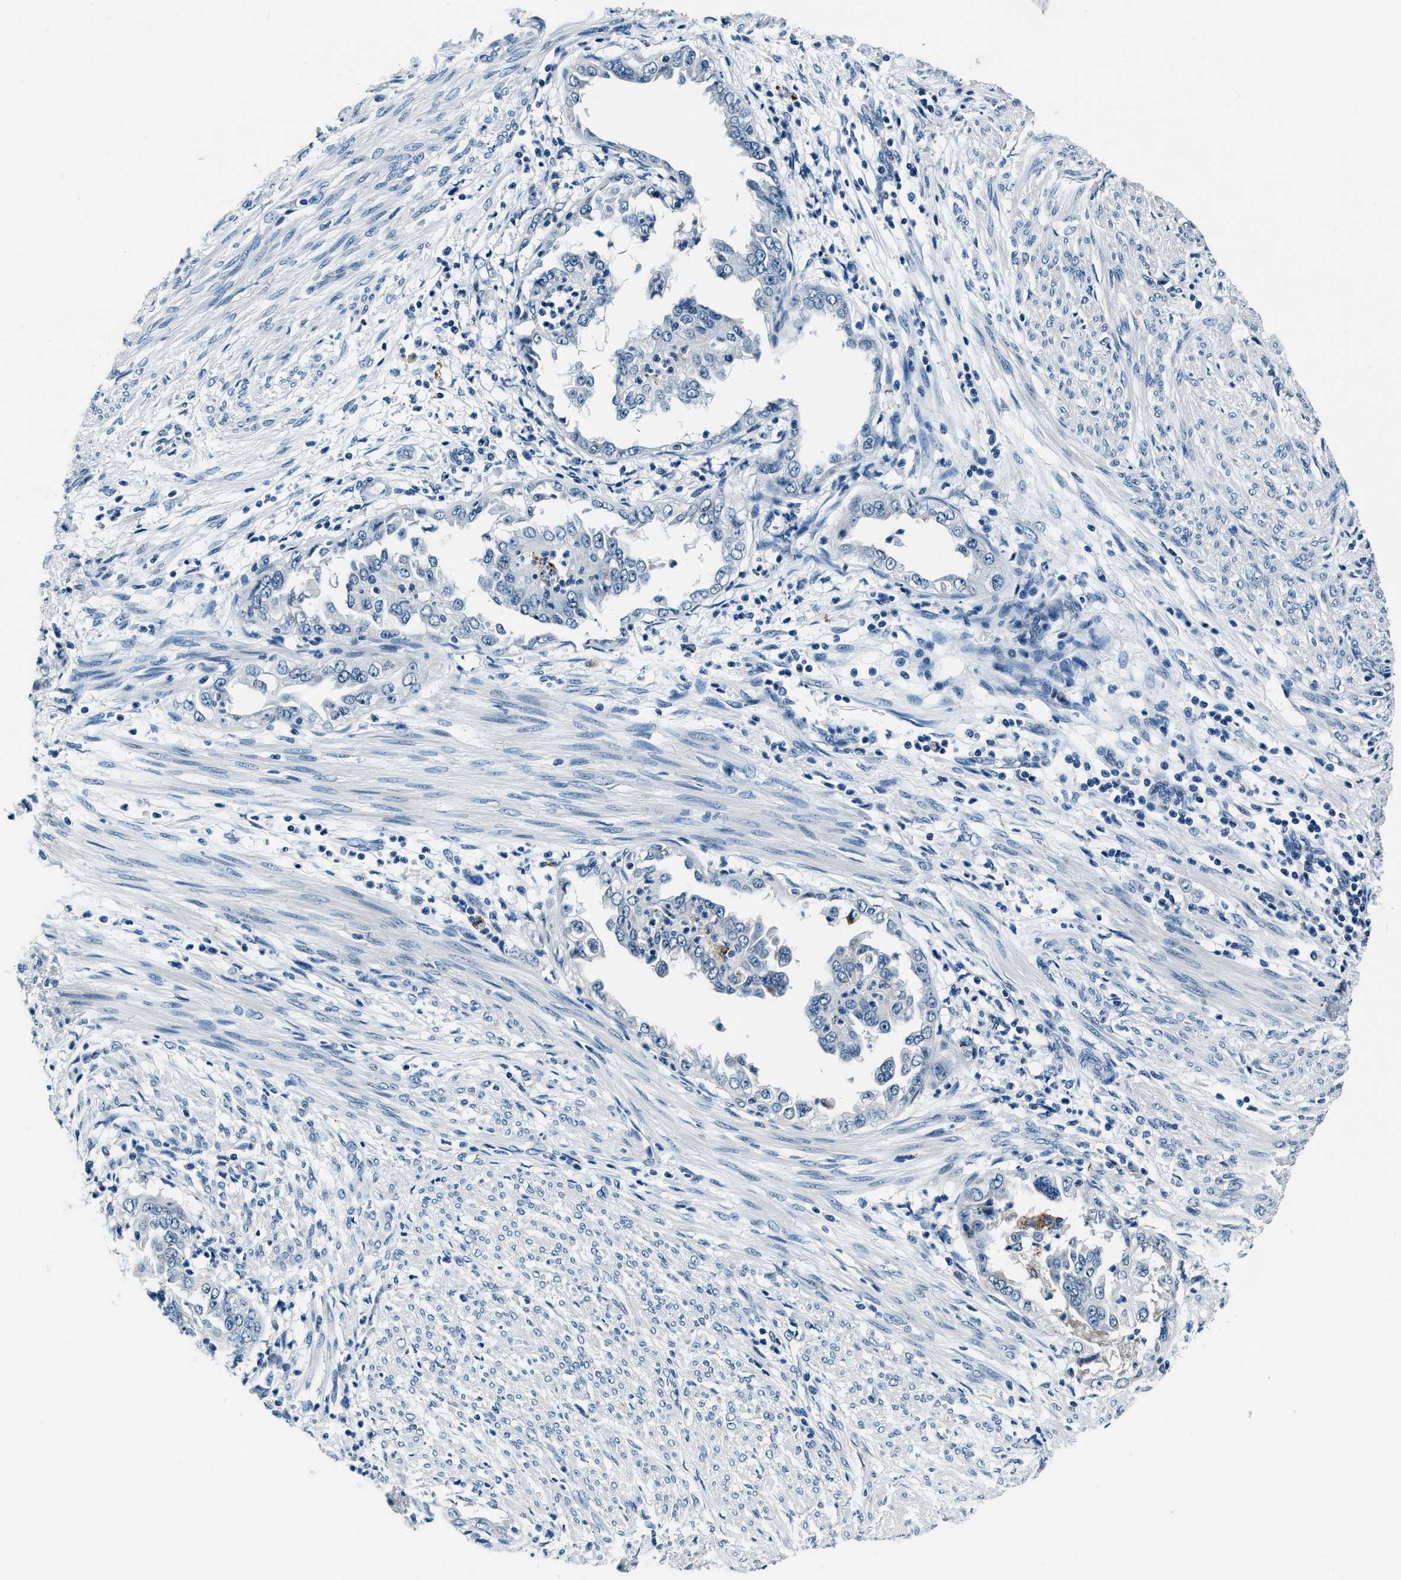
{"staining": {"intensity": "negative", "quantity": "none", "location": "none"}, "tissue": "endometrial cancer", "cell_type": "Tumor cells", "image_type": "cancer", "snomed": [{"axis": "morphology", "description": "Adenocarcinoma, NOS"}, {"axis": "topography", "description": "Endometrium"}], "caption": "This is an immunohistochemistry (IHC) image of endometrial cancer. There is no positivity in tumor cells.", "gene": "PTPDC1", "patient": {"sex": "female", "age": 85}}